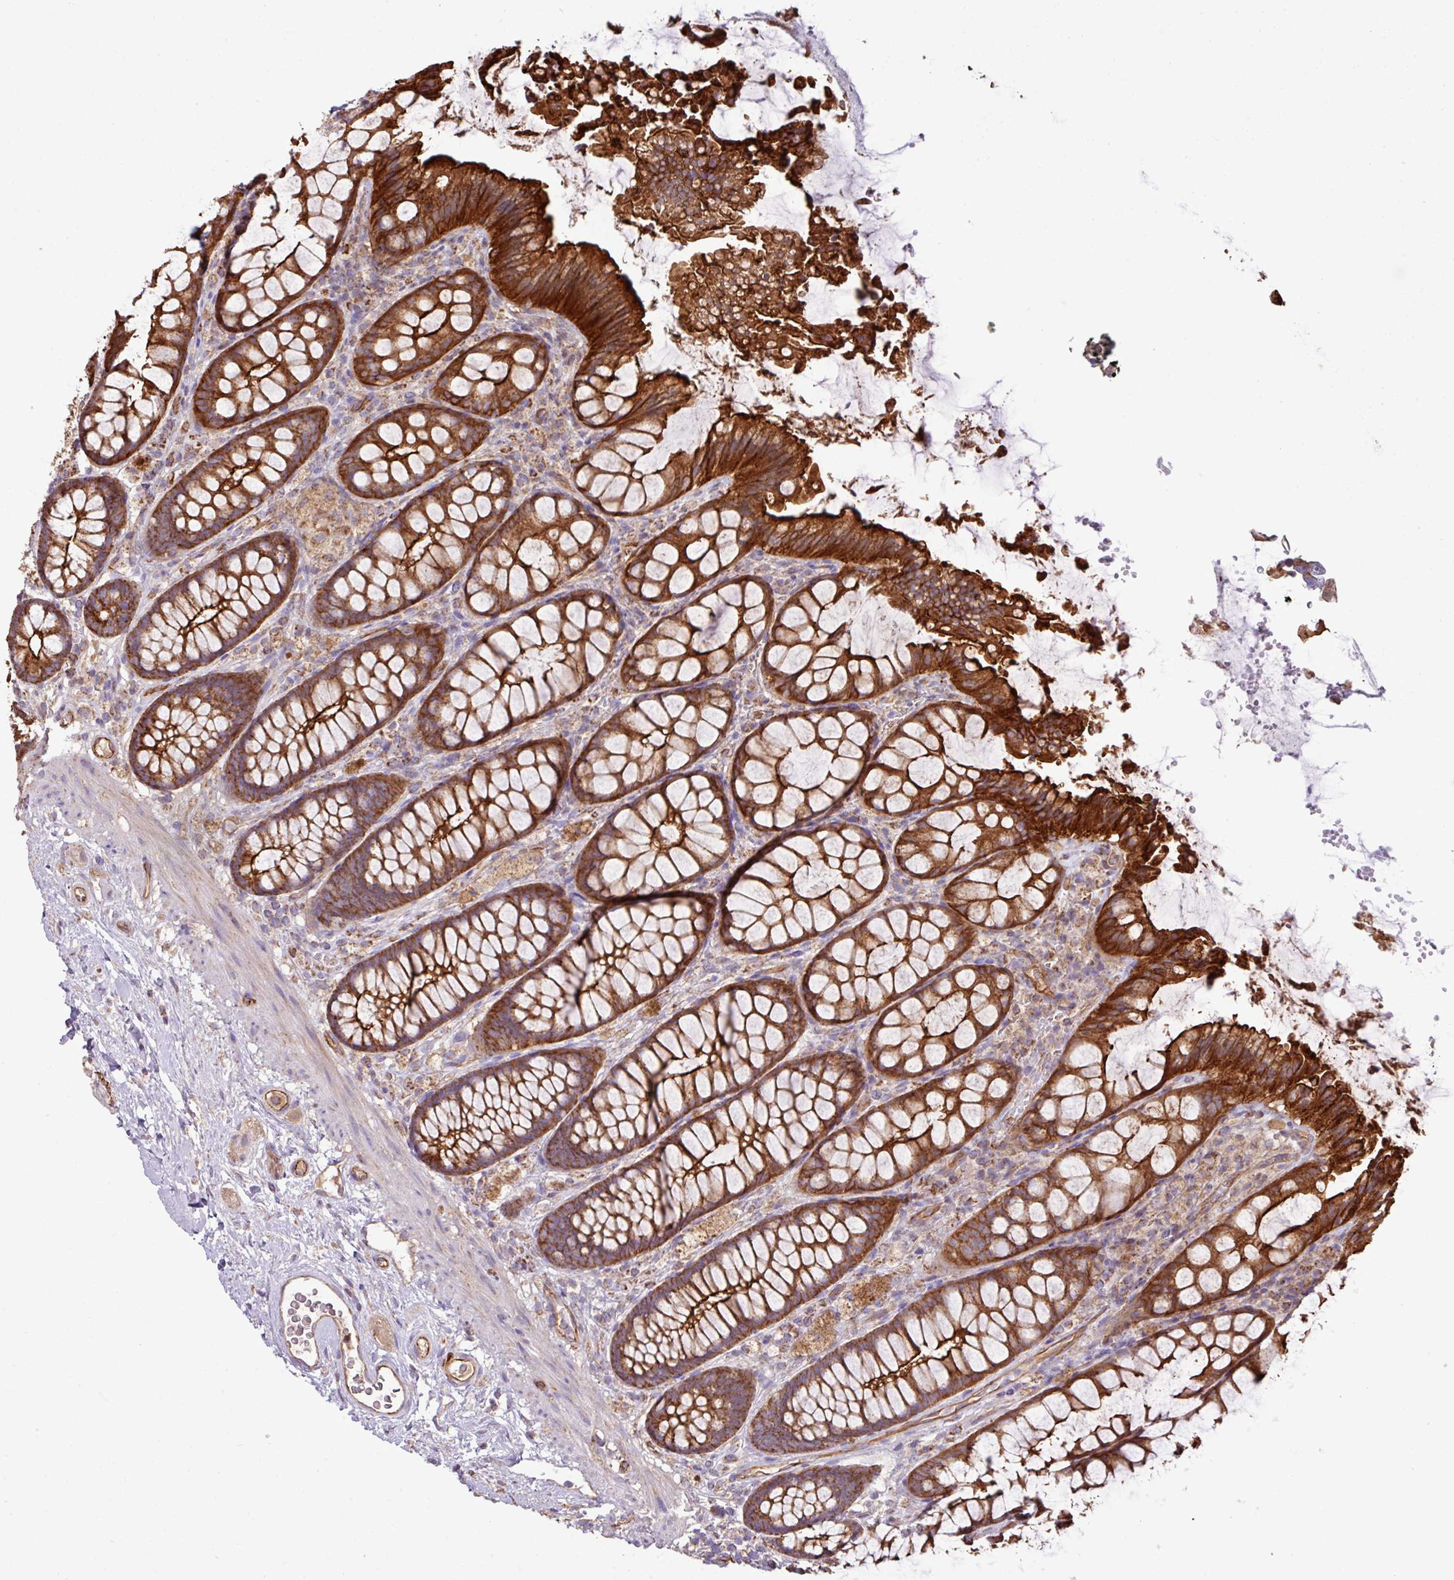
{"staining": {"intensity": "strong", "quantity": ">75%", "location": "cytoplasmic/membranous"}, "tissue": "rectum", "cell_type": "Glandular cells", "image_type": "normal", "snomed": [{"axis": "morphology", "description": "Normal tissue, NOS"}, {"axis": "topography", "description": "Rectum"}], "caption": "Approximately >75% of glandular cells in normal rectum show strong cytoplasmic/membranous protein positivity as visualized by brown immunohistochemical staining.", "gene": "LRRC53", "patient": {"sex": "female", "age": 67}}